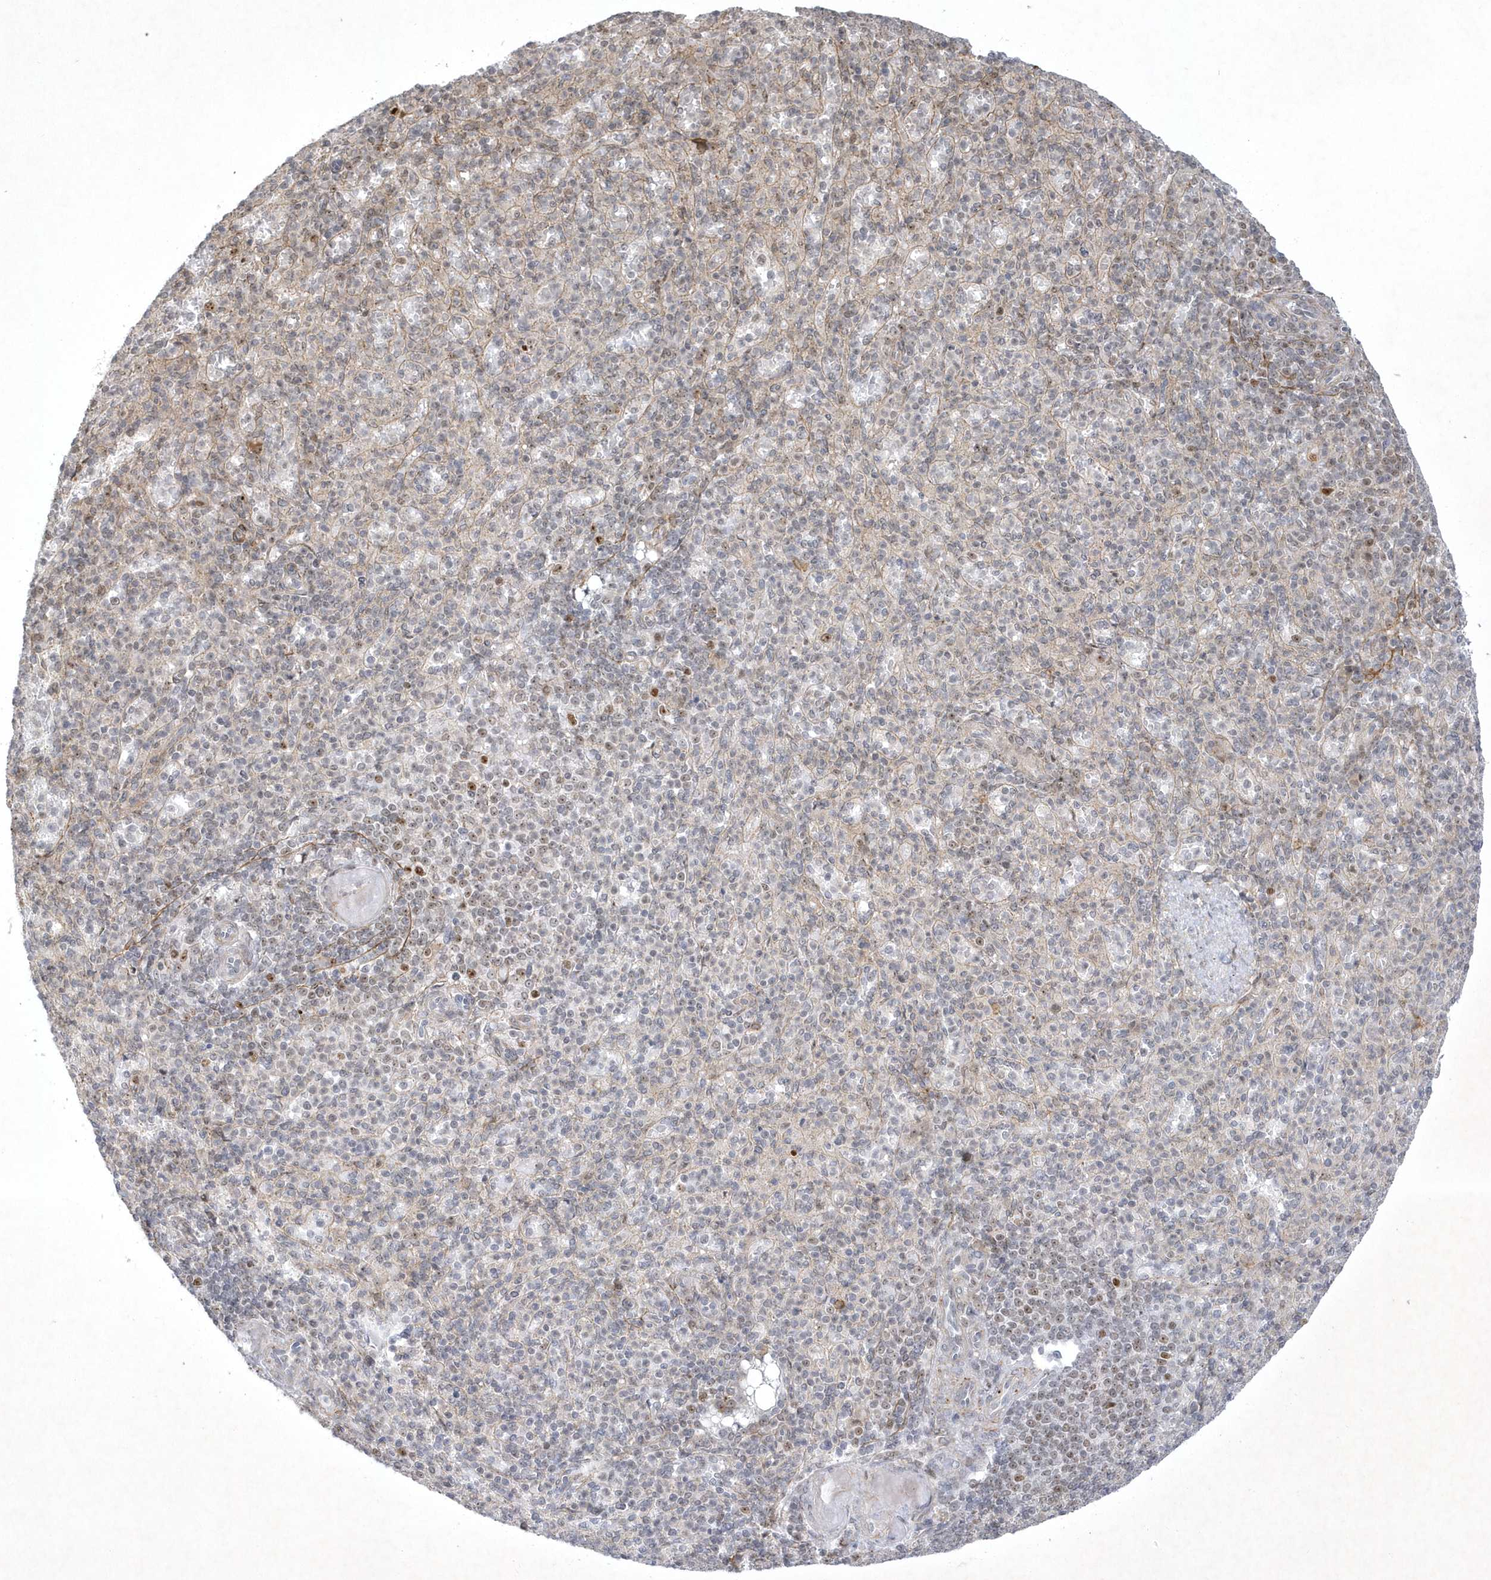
{"staining": {"intensity": "negative", "quantity": "none", "location": "none"}, "tissue": "spleen", "cell_type": "Cells in red pulp", "image_type": "normal", "snomed": [{"axis": "morphology", "description": "Normal tissue, NOS"}, {"axis": "topography", "description": "Spleen"}], "caption": "IHC micrograph of normal spleen stained for a protein (brown), which reveals no expression in cells in red pulp. The staining is performed using DAB brown chromogen with nuclei counter-stained in using hematoxylin.", "gene": "NPM3", "patient": {"sex": "female", "age": 74}}